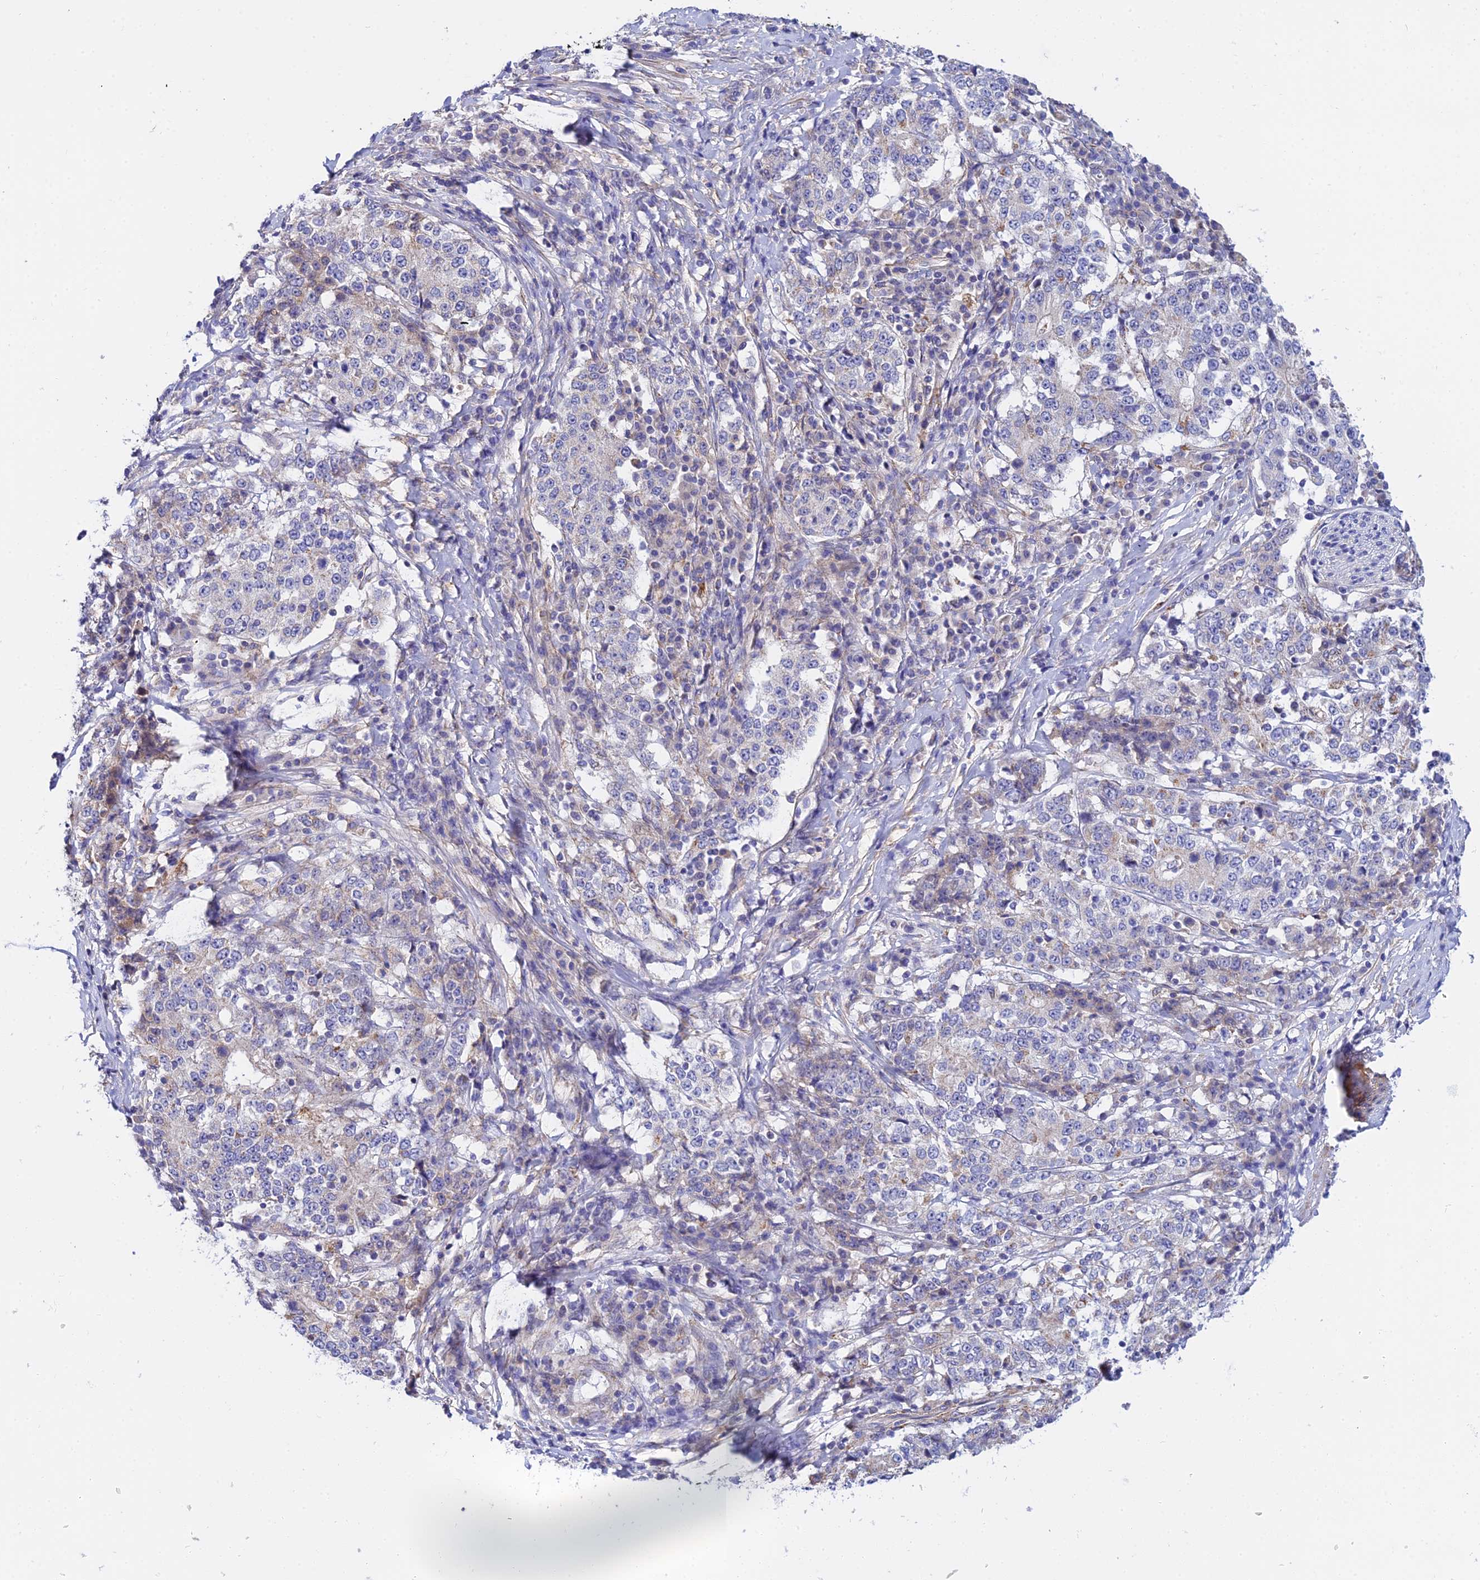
{"staining": {"intensity": "weak", "quantity": "<25%", "location": "cytoplasmic/membranous"}, "tissue": "stomach cancer", "cell_type": "Tumor cells", "image_type": "cancer", "snomed": [{"axis": "morphology", "description": "Adenocarcinoma, NOS"}, {"axis": "topography", "description": "Stomach"}], "caption": "This is an immunohistochemistry image of human stomach cancer (adenocarcinoma). There is no staining in tumor cells.", "gene": "ACOT2", "patient": {"sex": "male", "age": 59}}